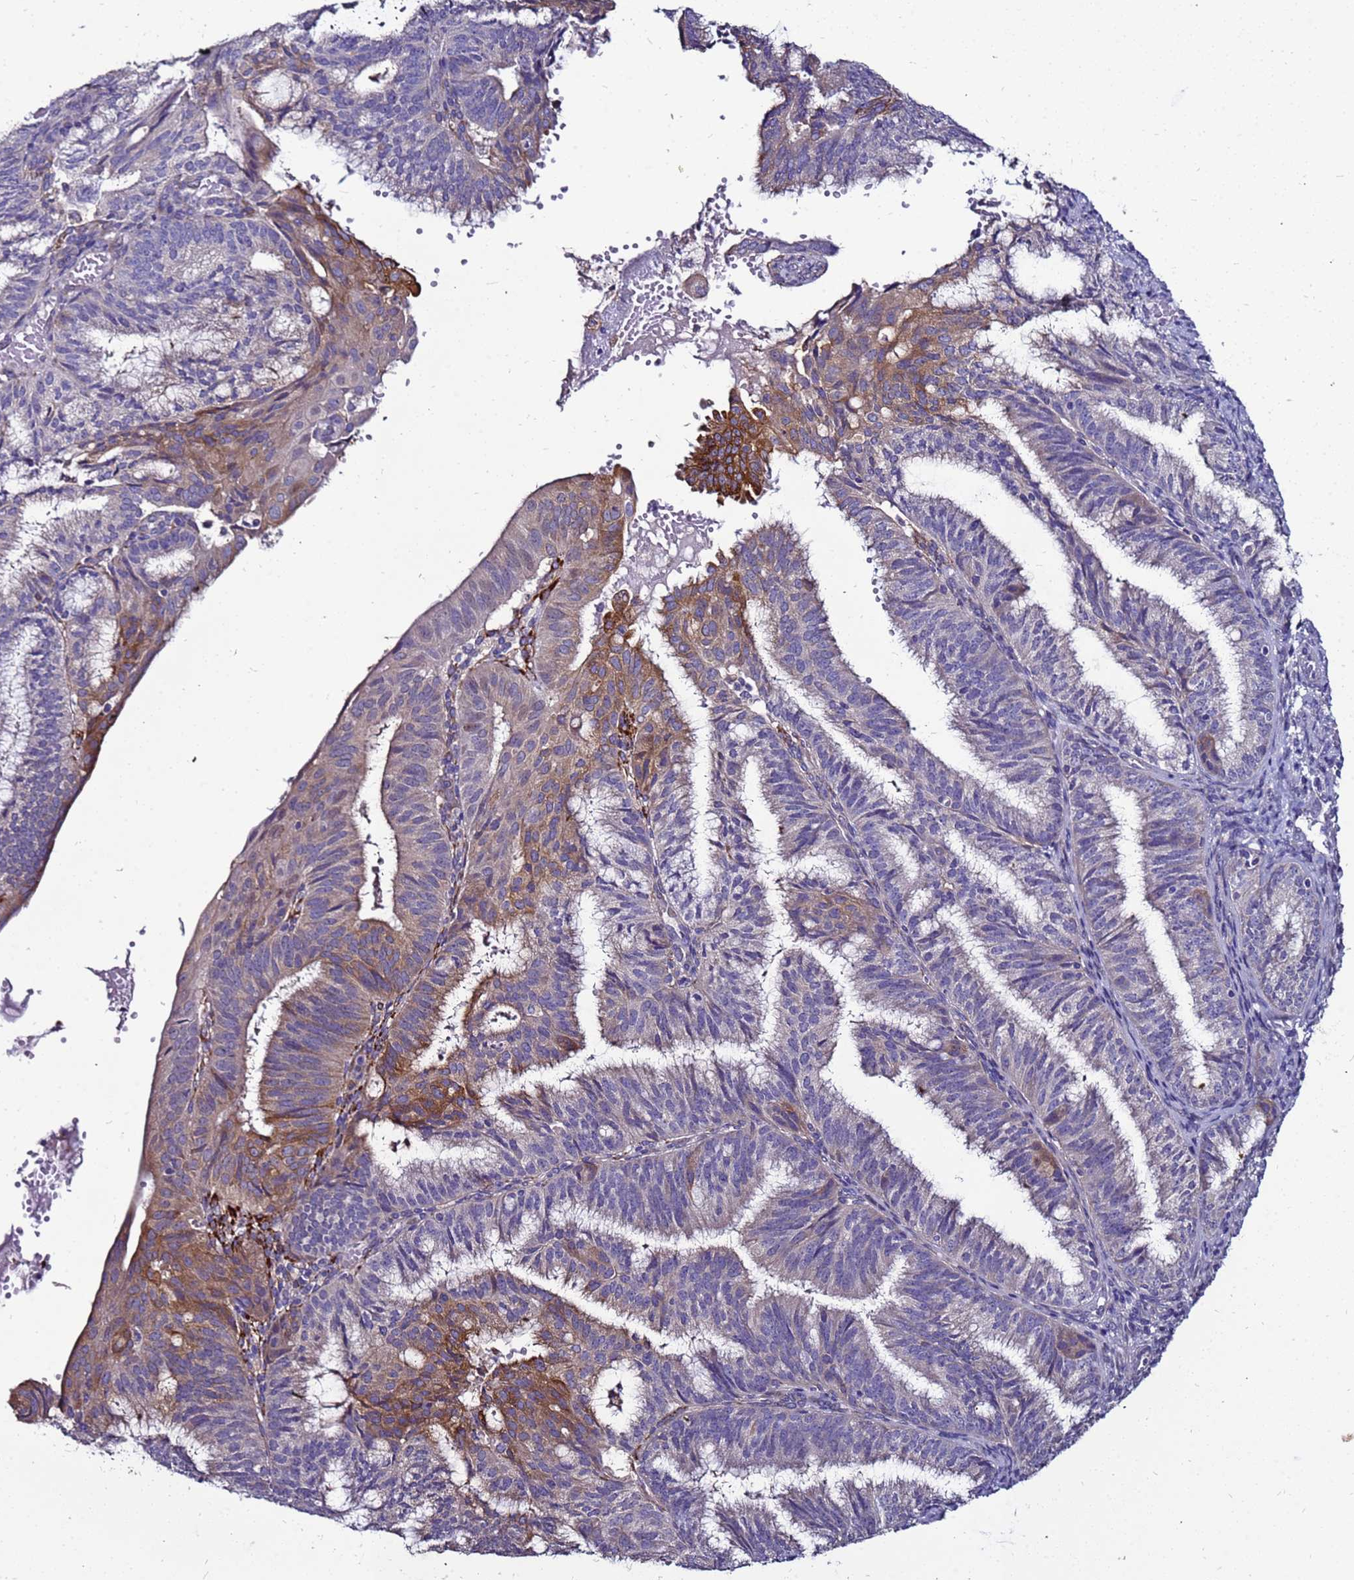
{"staining": {"intensity": "moderate", "quantity": "<25%", "location": "cytoplasmic/membranous"}, "tissue": "endometrial cancer", "cell_type": "Tumor cells", "image_type": "cancer", "snomed": [{"axis": "morphology", "description": "Adenocarcinoma, NOS"}, {"axis": "topography", "description": "Endometrium"}], "caption": "Protein expression analysis of human endometrial adenocarcinoma reveals moderate cytoplasmic/membranous positivity in approximately <25% of tumor cells. Immunohistochemistry (ihc) stains the protein in brown and the nuclei are stained blue.", "gene": "SLC44A3", "patient": {"sex": "female", "age": 49}}